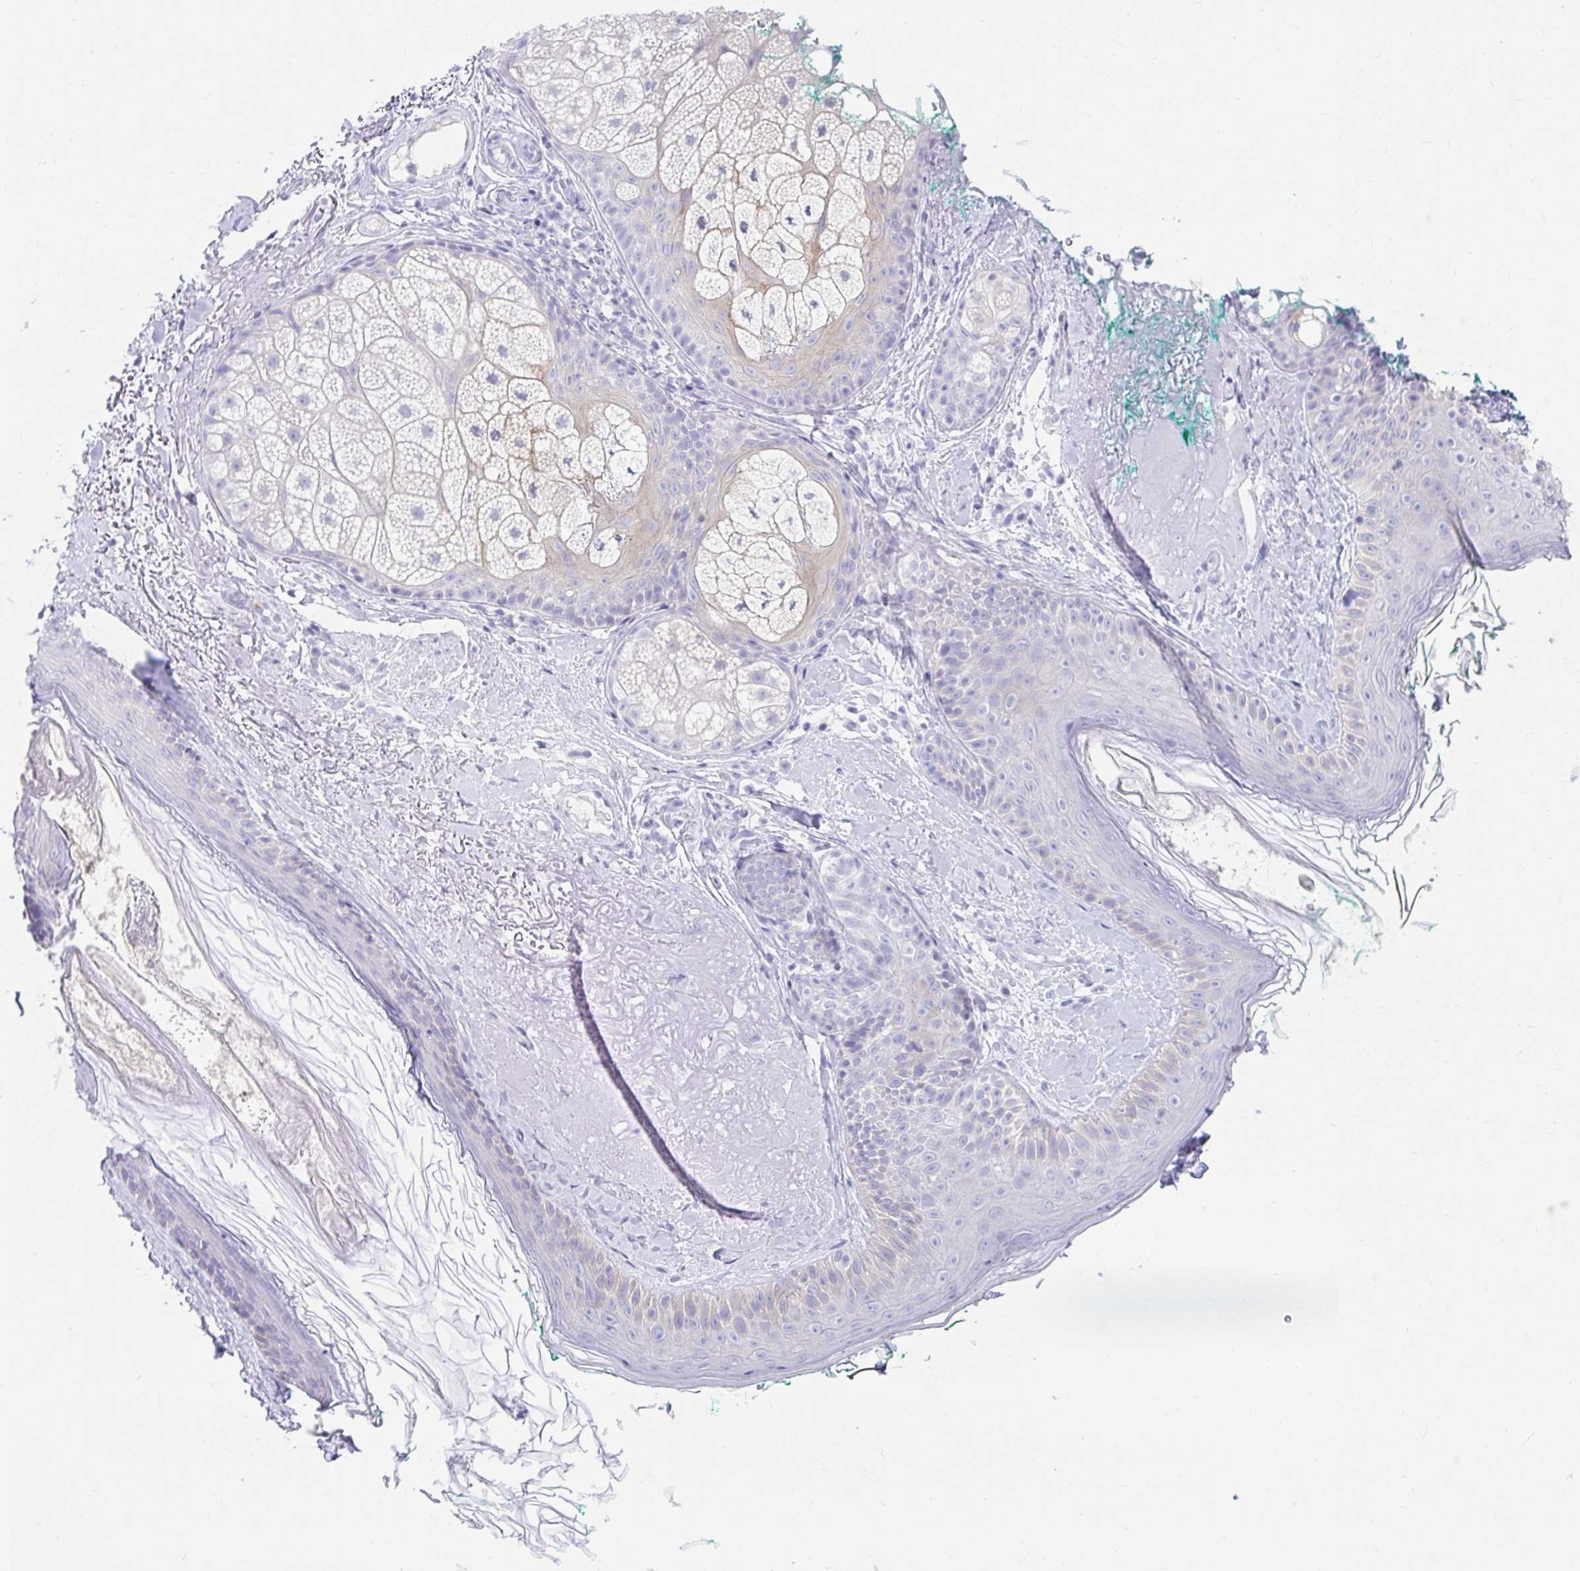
{"staining": {"intensity": "negative", "quantity": "none", "location": "none"}, "tissue": "skin", "cell_type": "Fibroblasts", "image_type": "normal", "snomed": [{"axis": "morphology", "description": "Normal tissue, NOS"}, {"axis": "topography", "description": "Skin"}], "caption": "This is a histopathology image of immunohistochemistry (IHC) staining of normal skin, which shows no expression in fibroblasts. (Stains: DAB immunohistochemistry (IHC) with hematoxylin counter stain, Microscopy: brightfield microscopy at high magnification).", "gene": "CHAT", "patient": {"sex": "male", "age": 73}}